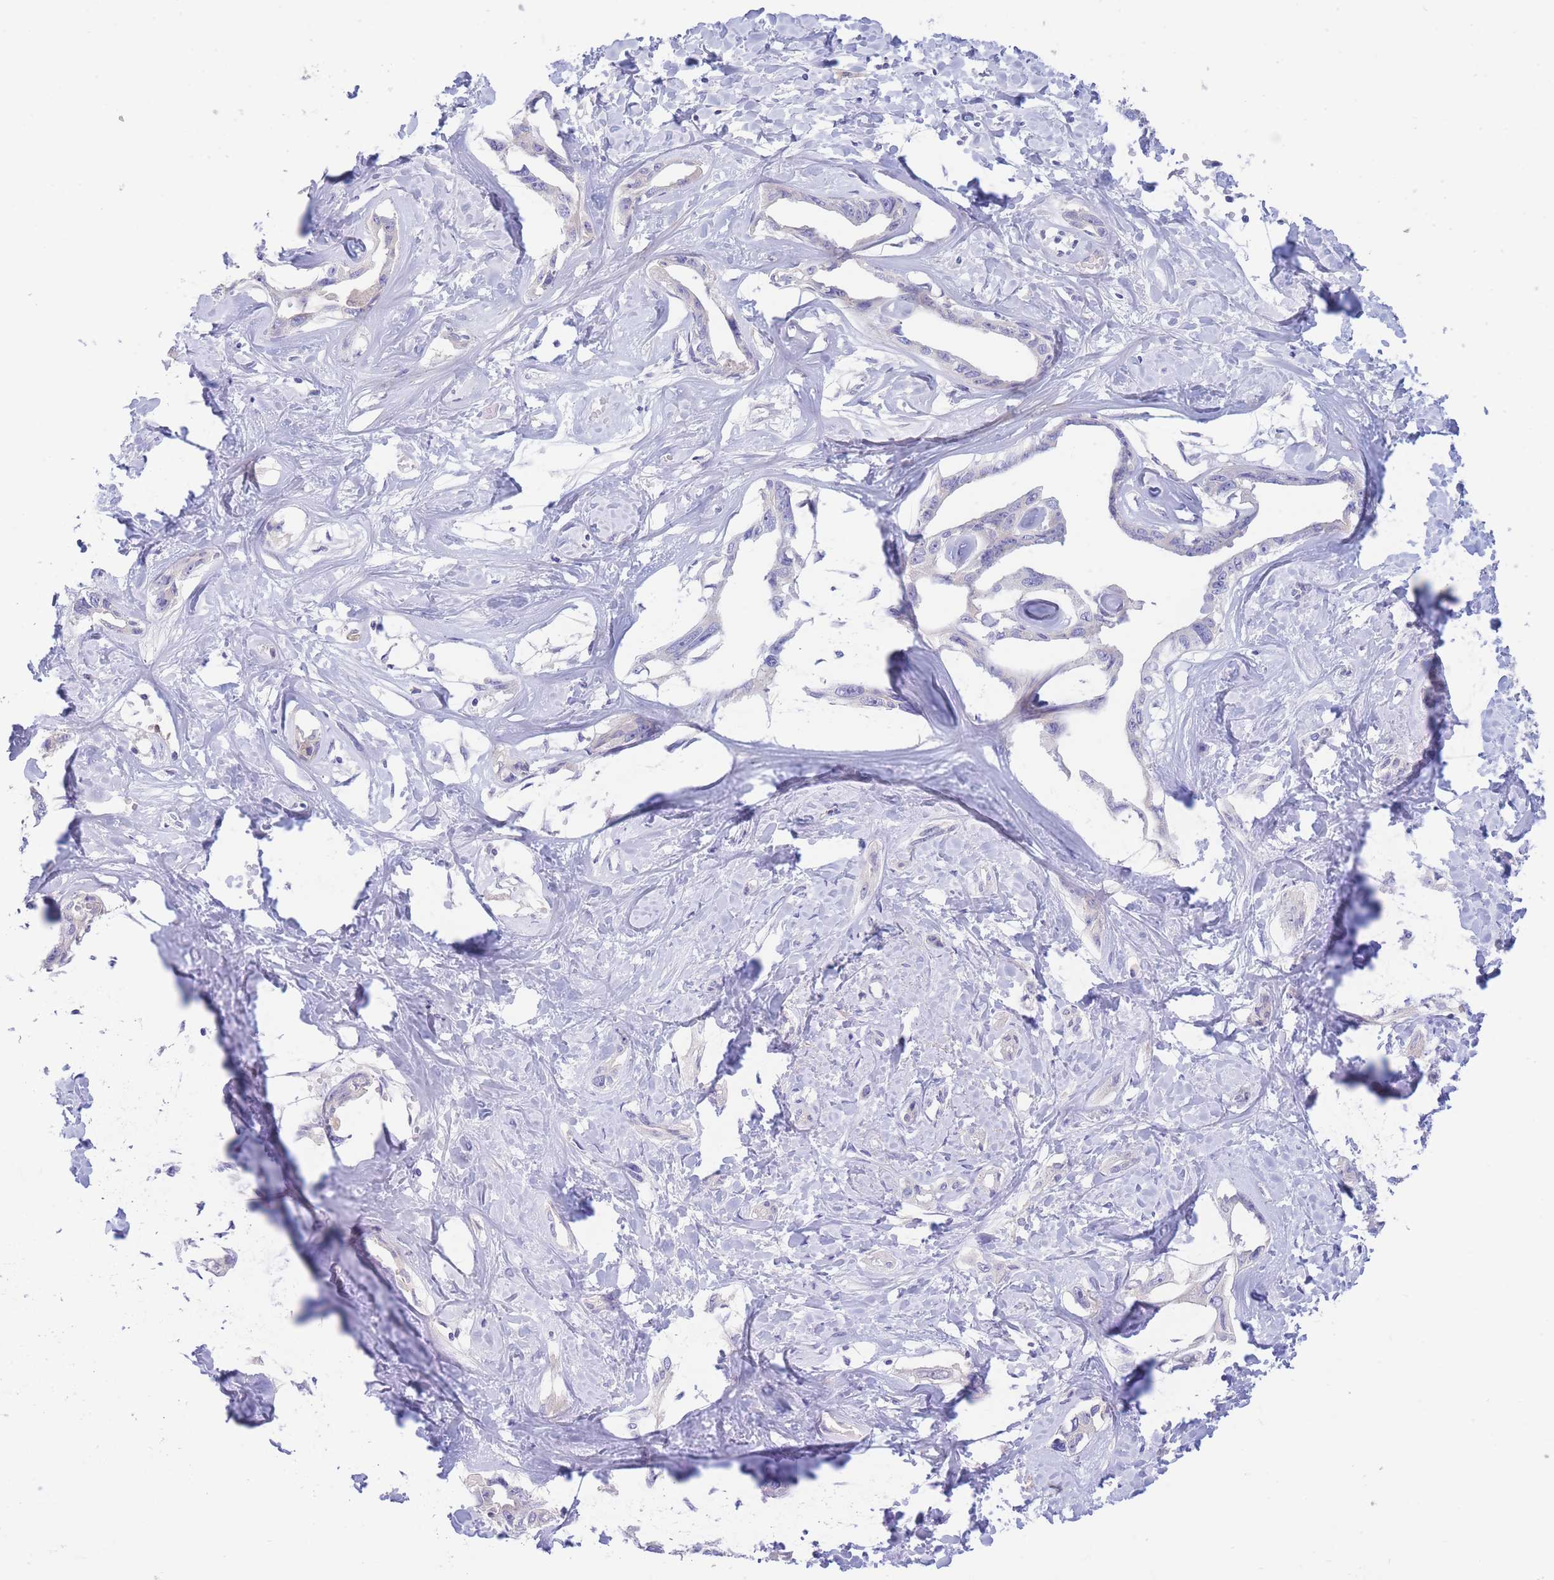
{"staining": {"intensity": "negative", "quantity": "none", "location": "none"}, "tissue": "liver cancer", "cell_type": "Tumor cells", "image_type": "cancer", "snomed": [{"axis": "morphology", "description": "Cholangiocarcinoma"}, {"axis": "topography", "description": "Liver"}], "caption": "A high-resolution histopathology image shows immunohistochemistry (IHC) staining of liver cancer, which demonstrates no significant positivity in tumor cells.", "gene": "PCDHB3", "patient": {"sex": "male", "age": 59}}